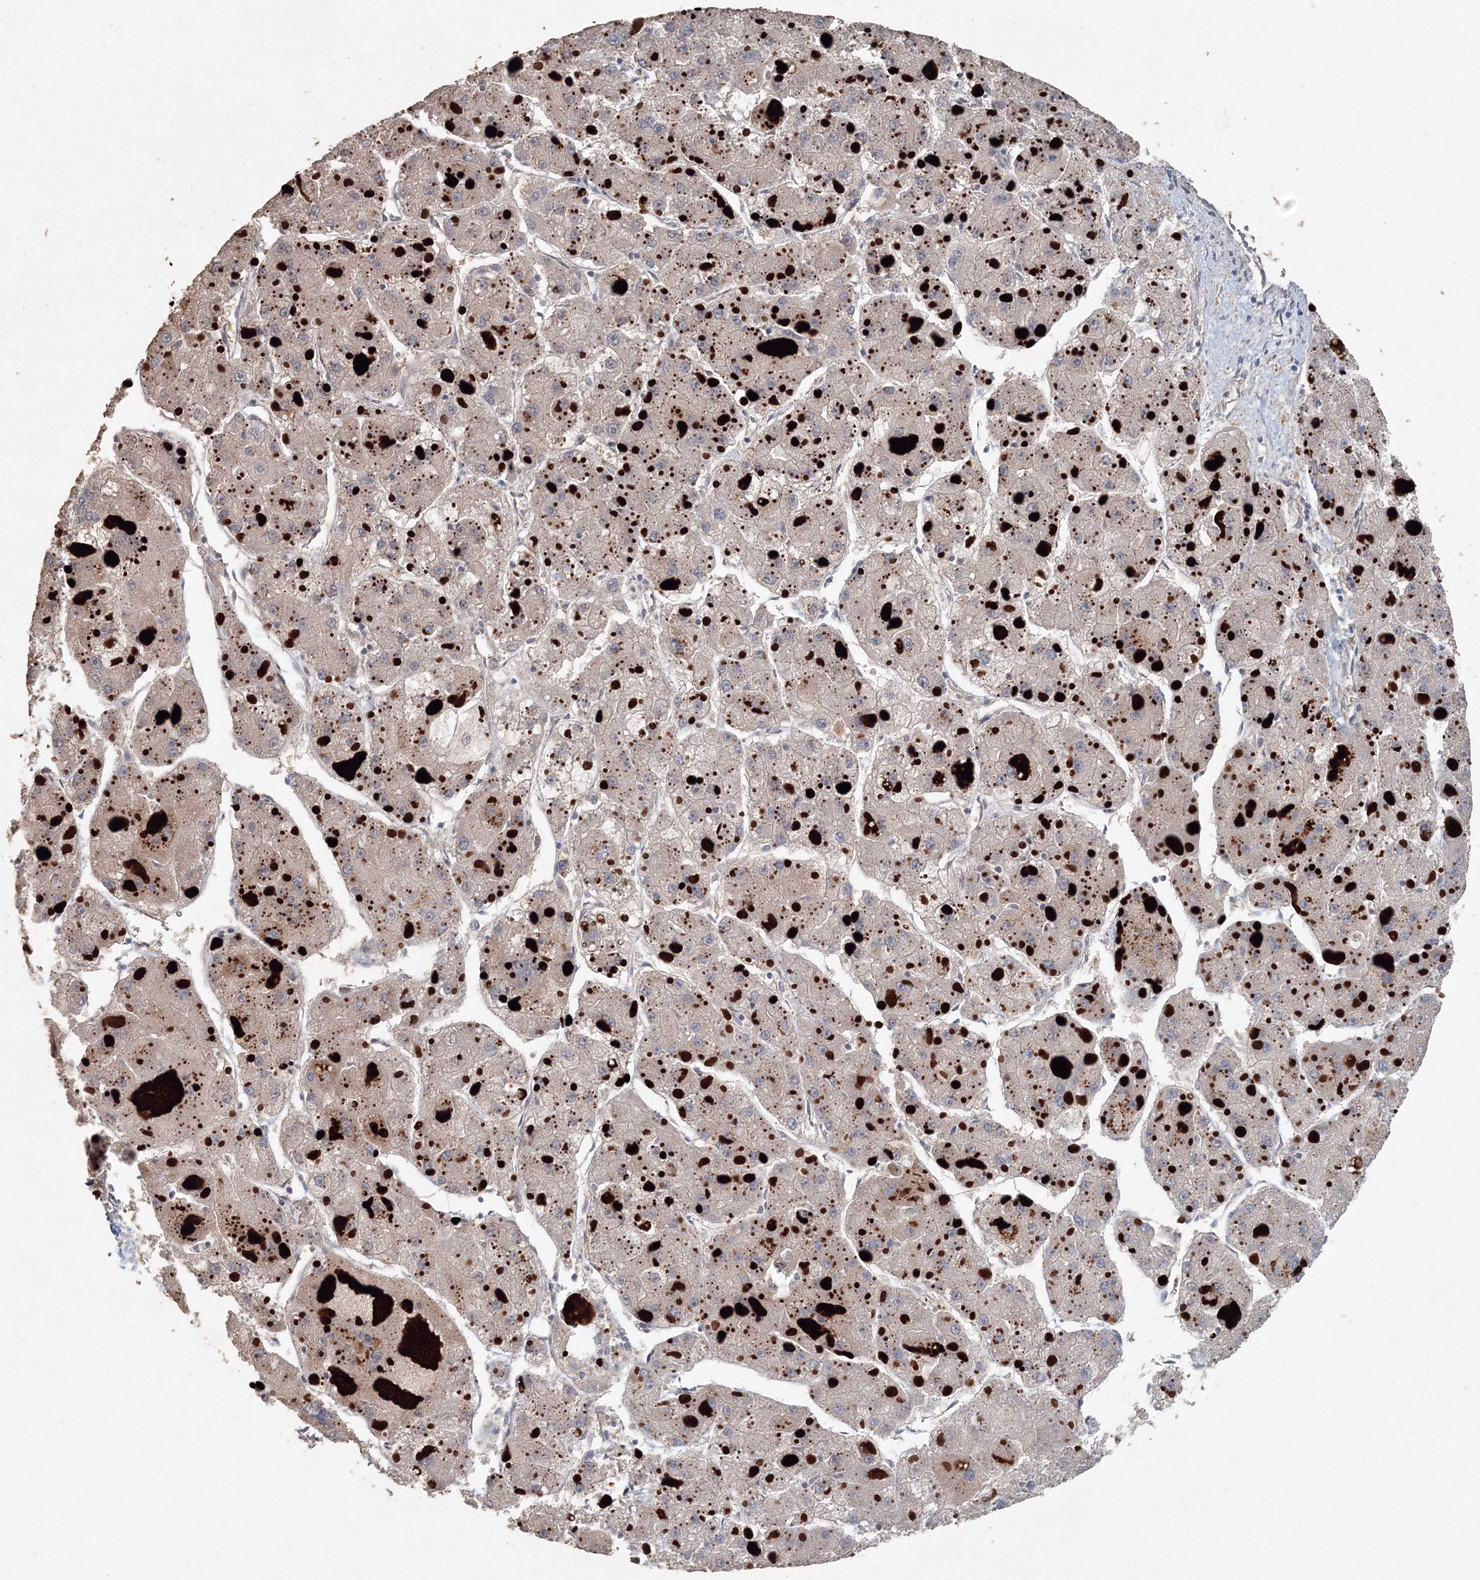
{"staining": {"intensity": "negative", "quantity": "none", "location": "none"}, "tissue": "liver cancer", "cell_type": "Tumor cells", "image_type": "cancer", "snomed": [{"axis": "morphology", "description": "Carcinoma, Hepatocellular, NOS"}, {"axis": "topography", "description": "Liver"}], "caption": "Liver cancer stained for a protein using IHC shows no staining tumor cells.", "gene": "NALF2", "patient": {"sex": "female", "age": 73}}